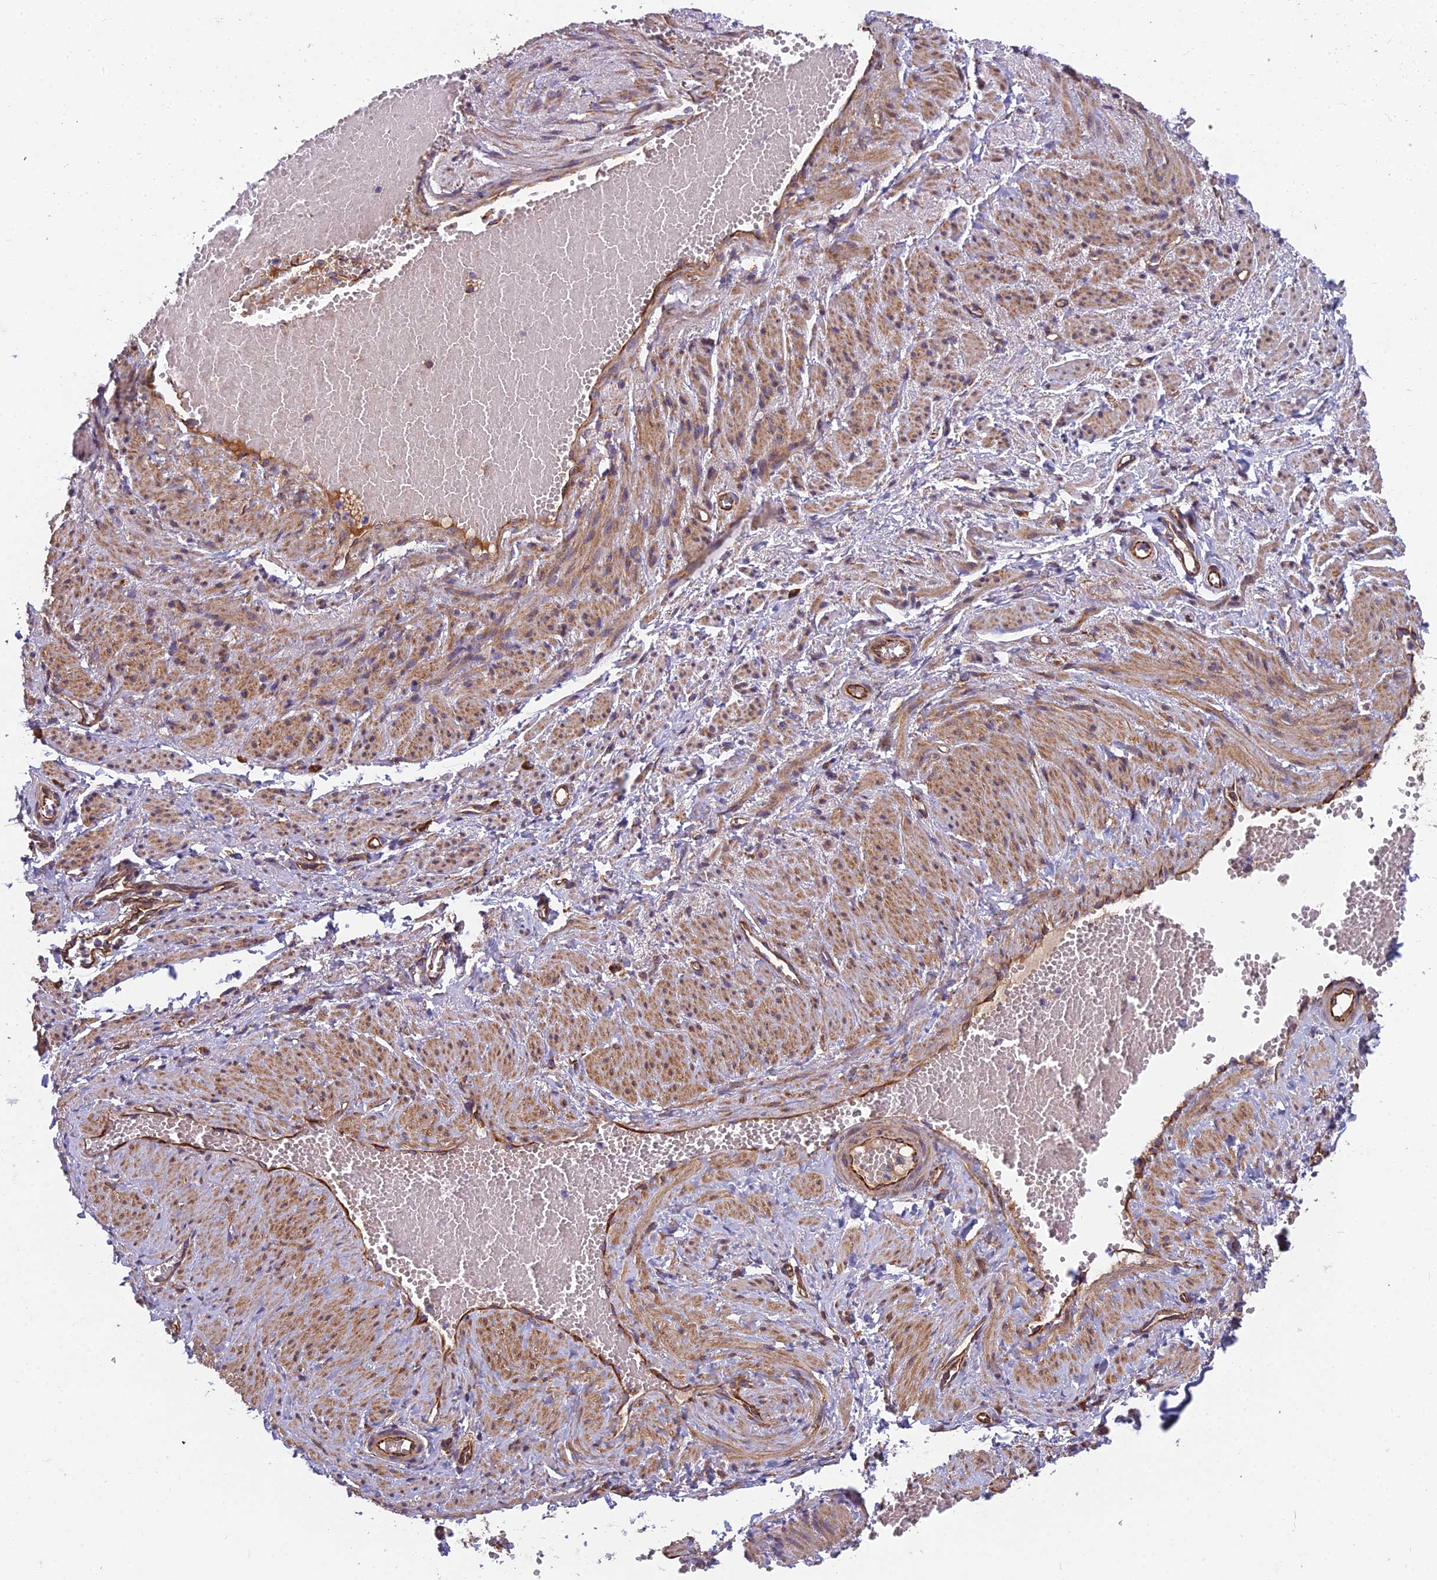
{"staining": {"intensity": "moderate", "quantity": ">75%", "location": "cytoplasmic/membranous"}, "tissue": "adipose tissue", "cell_type": "Adipocytes", "image_type": "normal", "snomed": [{"axis": "morphology", "description": "Normal tissue, NOS"}, {"axis": "topography", "description": "Smooth muscle"}, {"axis": "topography", "description": "Peripheral nerve tissue"}], "caption": "This is a histology image of IHC staining of unremarkable adipose tissue, which shows moderate positivity in the cytoplasmic/membranous of adipocytes.", "gene": "SPDL1", "patient": {"sex": "female", "age": 39}}